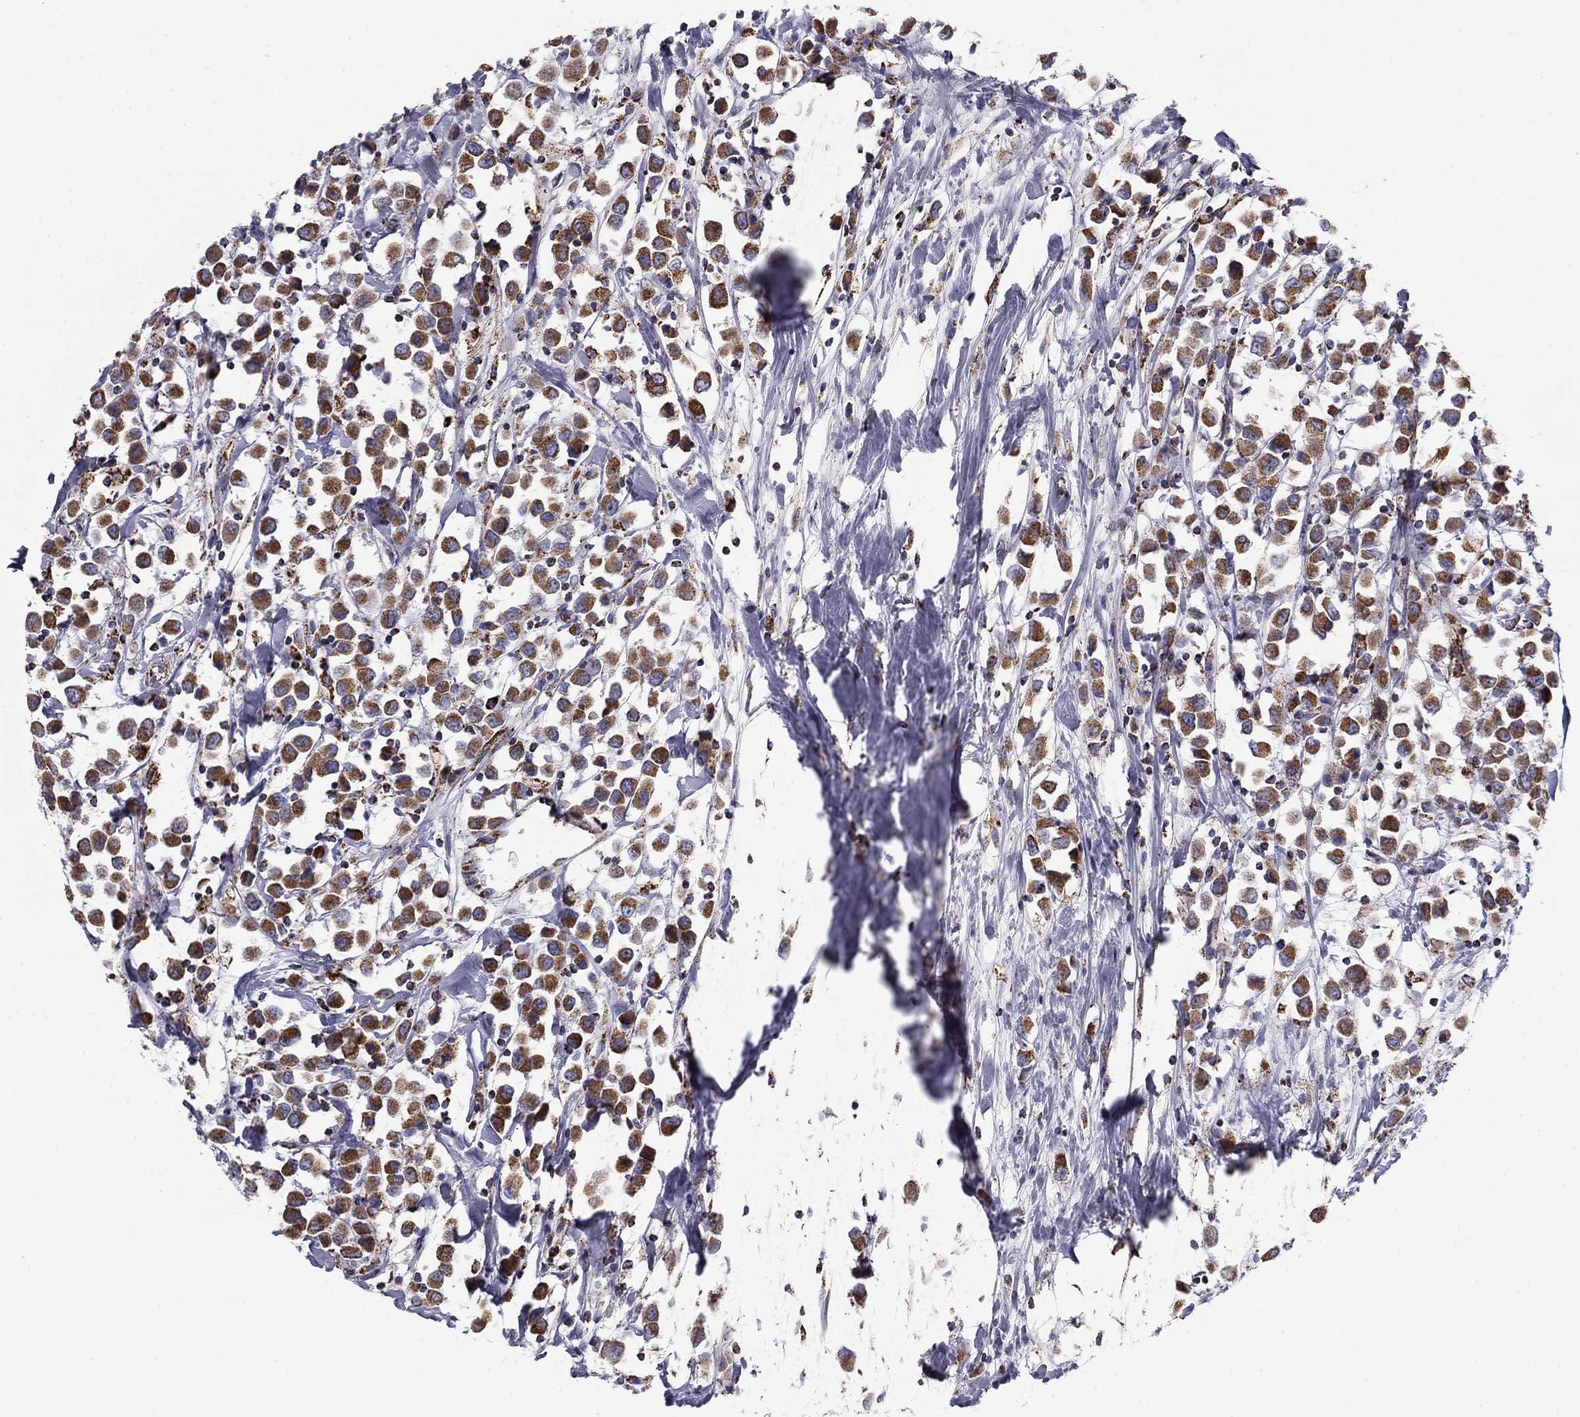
{"staining": {"intensity": "strong", "quantity": ">75%", "location": "cytoplasmic/membranous"}, "tissue": "breast cancer", "cell_type": "Tumor cells", "image_type": "cancer", "snomed": [{"axis": "morphology", "description": "Duct carcinoma"}, {"axis": "topography", "description": "Breast"}], "caption": "High-magnification brightfield microscopy of breast invasive ductal carcinoma stained with DAB (brown) and counterstained with hematoxylin (blue). tumor cells exhibit strong cytoplasmic/membranous positivity is seen in about>75% of cells. Nuclei are stained in blue.", "gene": "NDUFV1", "patient": {"sex": "female", "age": 61}}